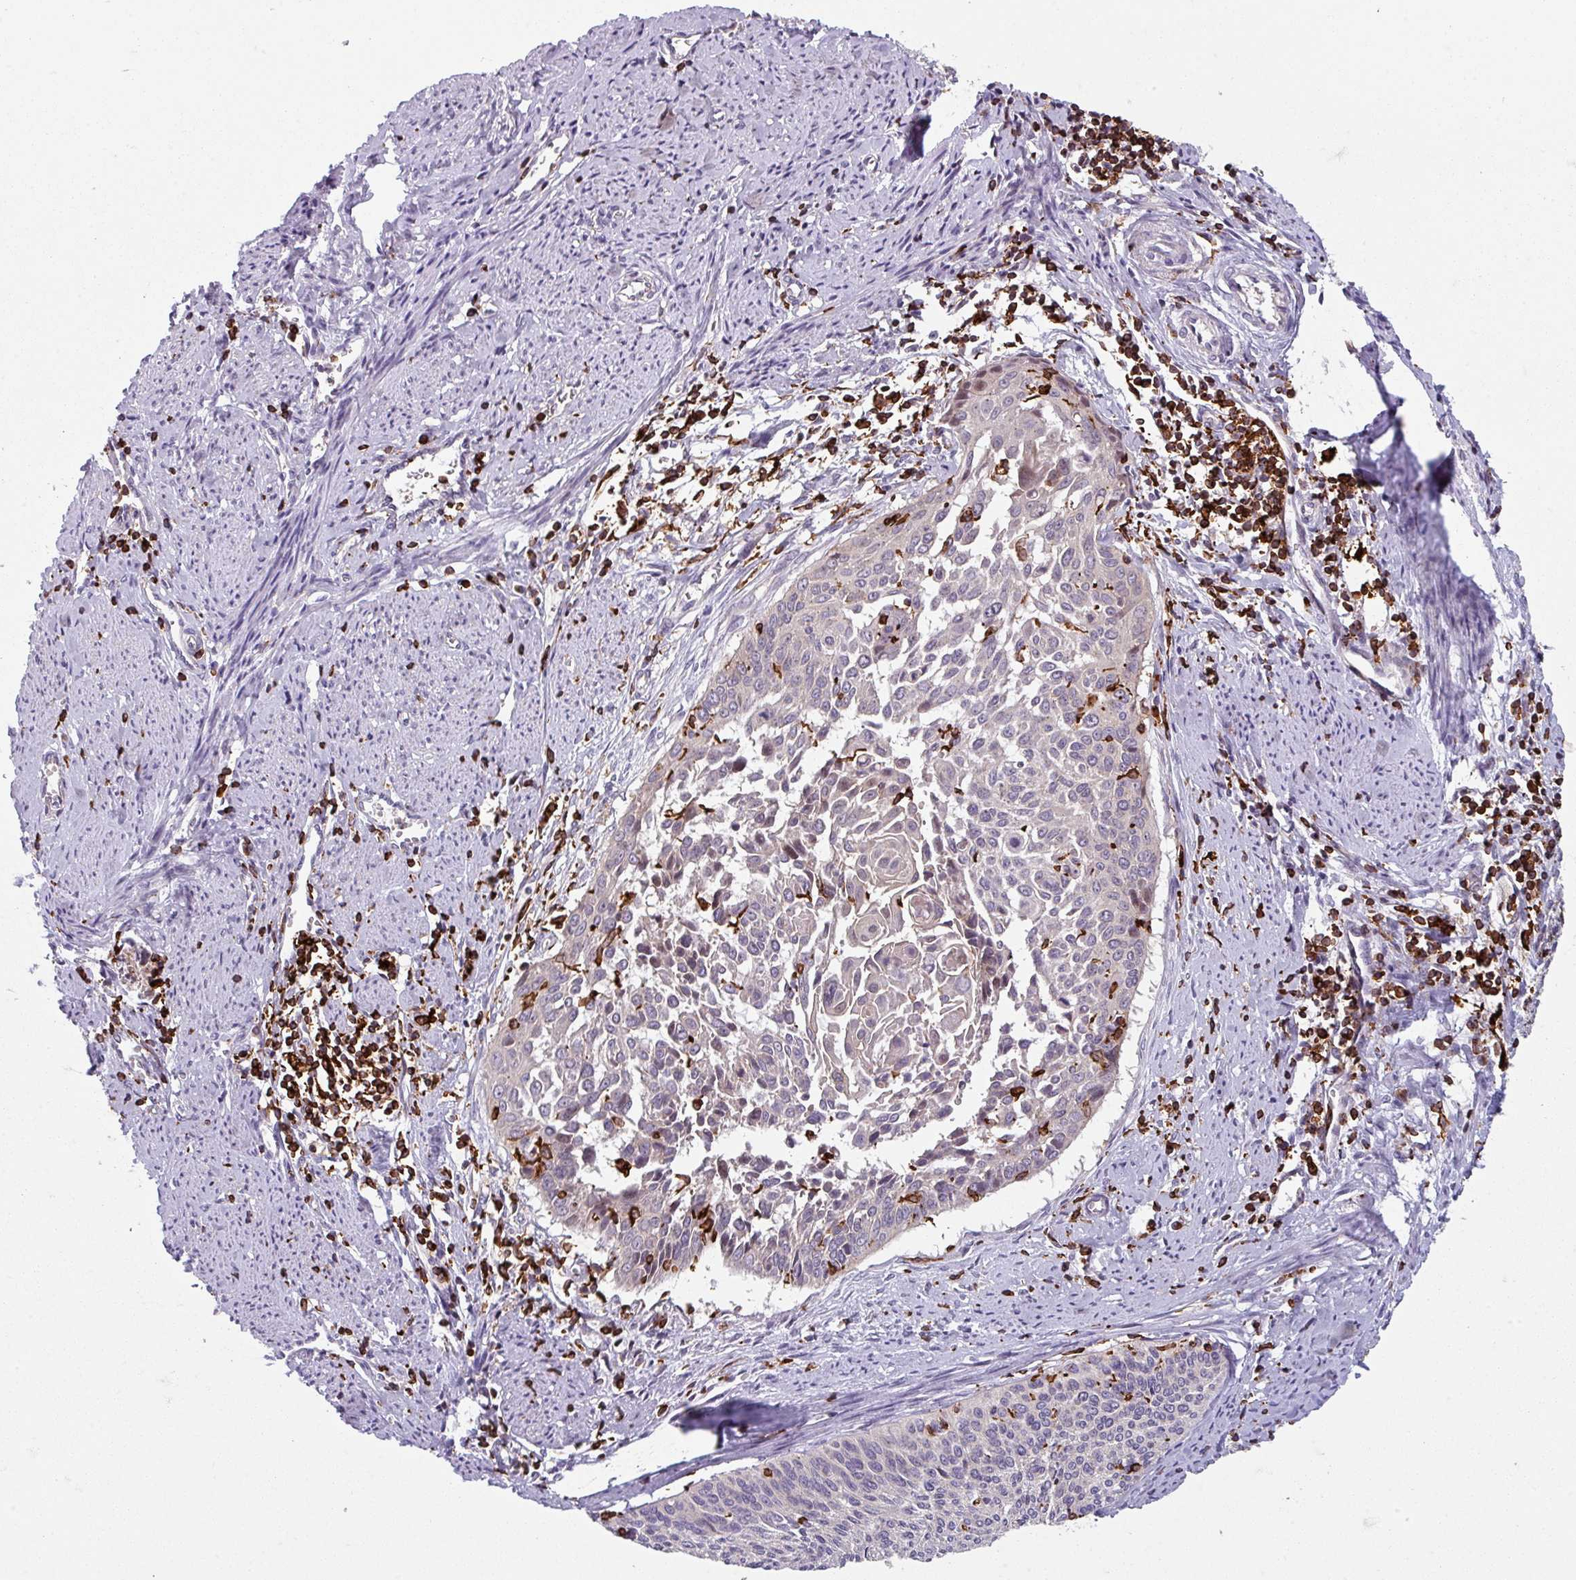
{"staining": {"intensity": "negative", "quantity": "none", "location": "none"}, "tissue": "cervical cancer", "cell_type": "Tumor cells", "image_type": "cancer", "snomed": [{"axis": "morphology", "description": "Squamous cell carcinoma, NOS"}, {"axis": "topography", "description": "Cervix"}], "caption": "Cervical cancer was stained to show a protein in brown. There is no significant expression in tumor cells.", "gene": "NEDD9", "patient": {"sex": "female", "age": 55}}